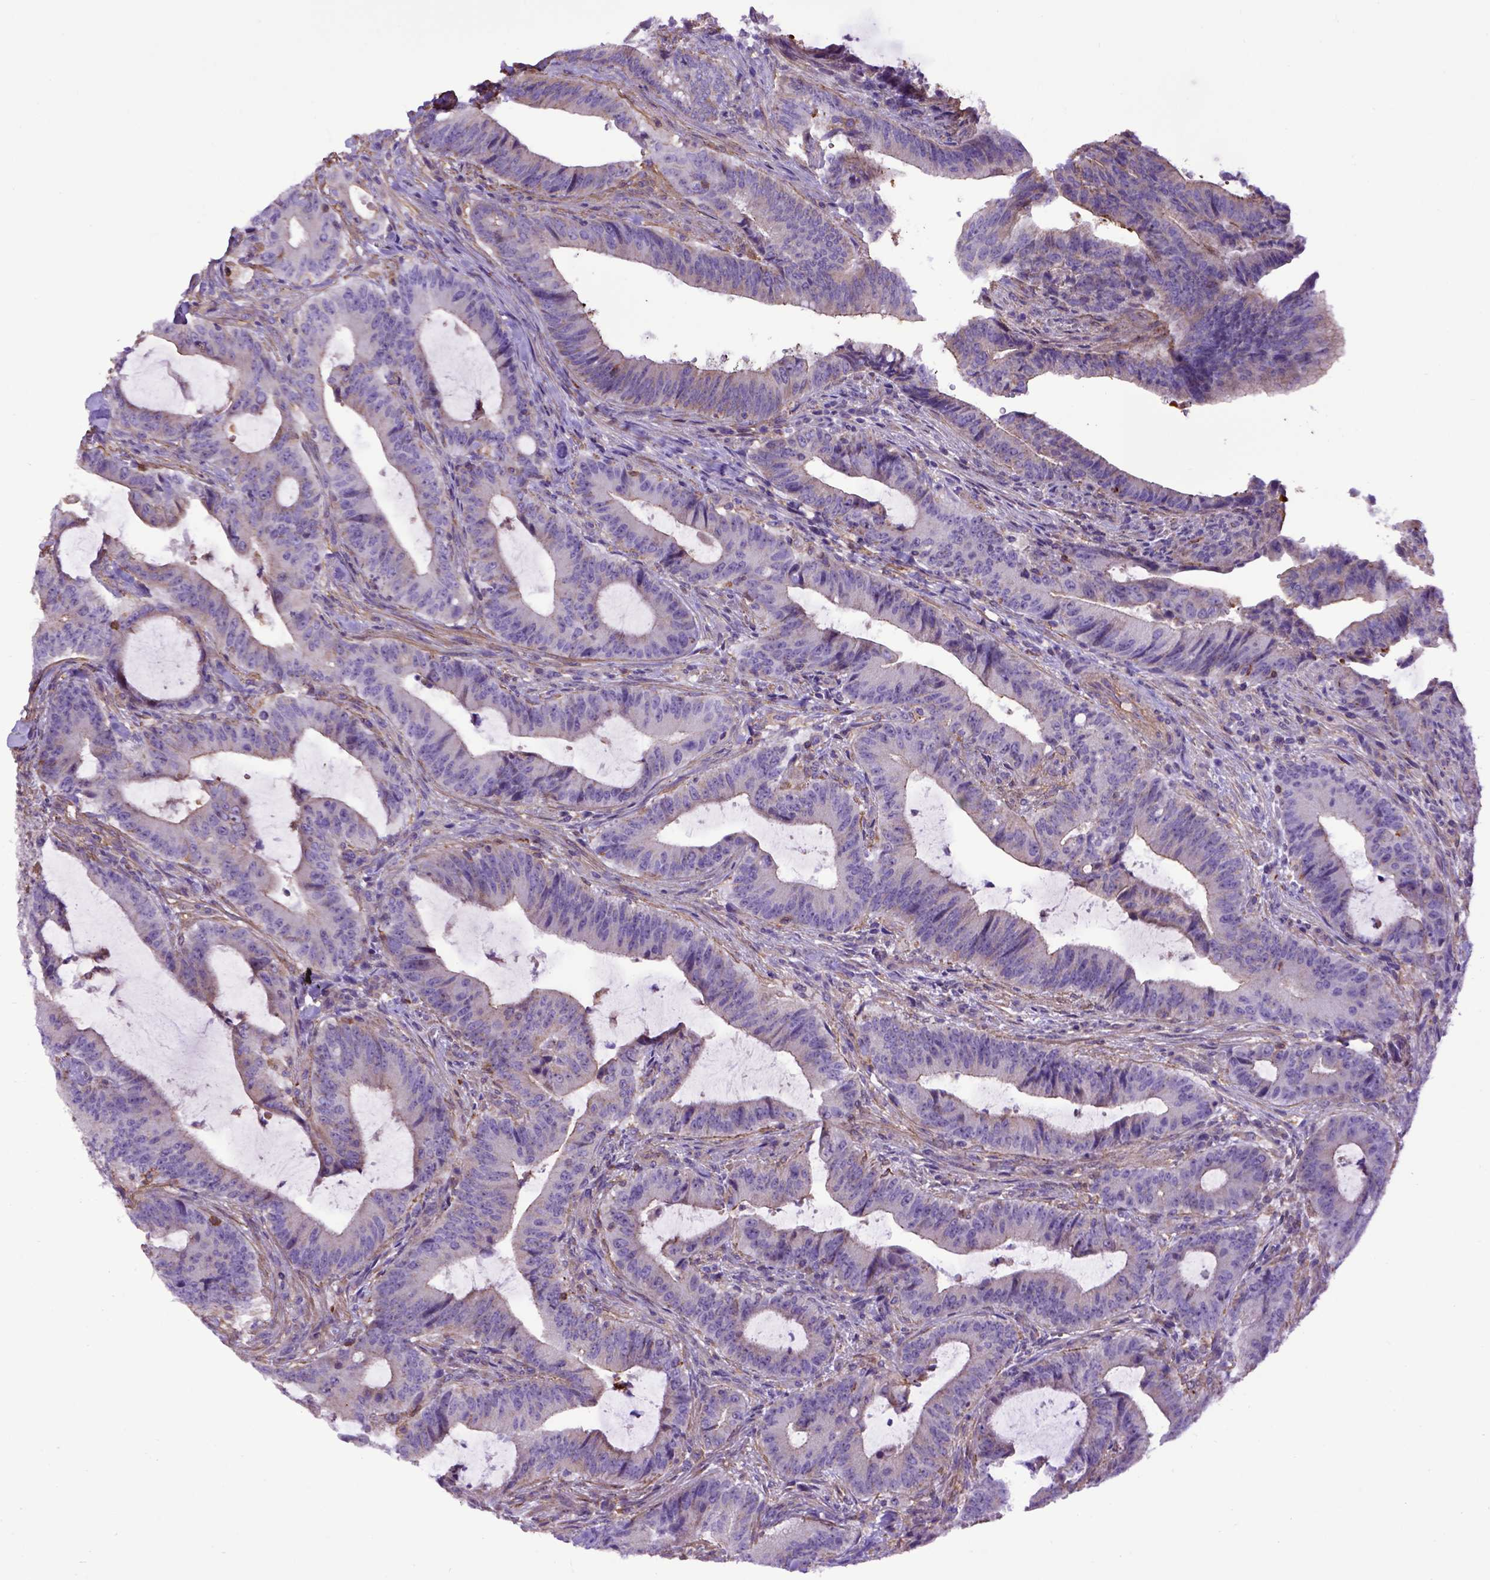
{"staining": {"intensity": "weak", "quantity": "25%-75%", "location": "cytoplasmic/membranous"}, "tissue": "colorectal cancer", "cell_type": "Tumor cells", "image_type": "cancer", "snomed": [{"axis": "morphology", "description": "Adenocarcinoma, NOS"}, {"axis": "topography", "description": "Colon"}], "caption": "A low amount of weak cytoplasmic/membranous staining is present in approximately 25%-75% of tumor cells in colorectal adenocarcinoma tissue.", "gene": "ASAH2", "patient": {"sex": "female", "age": 43}}